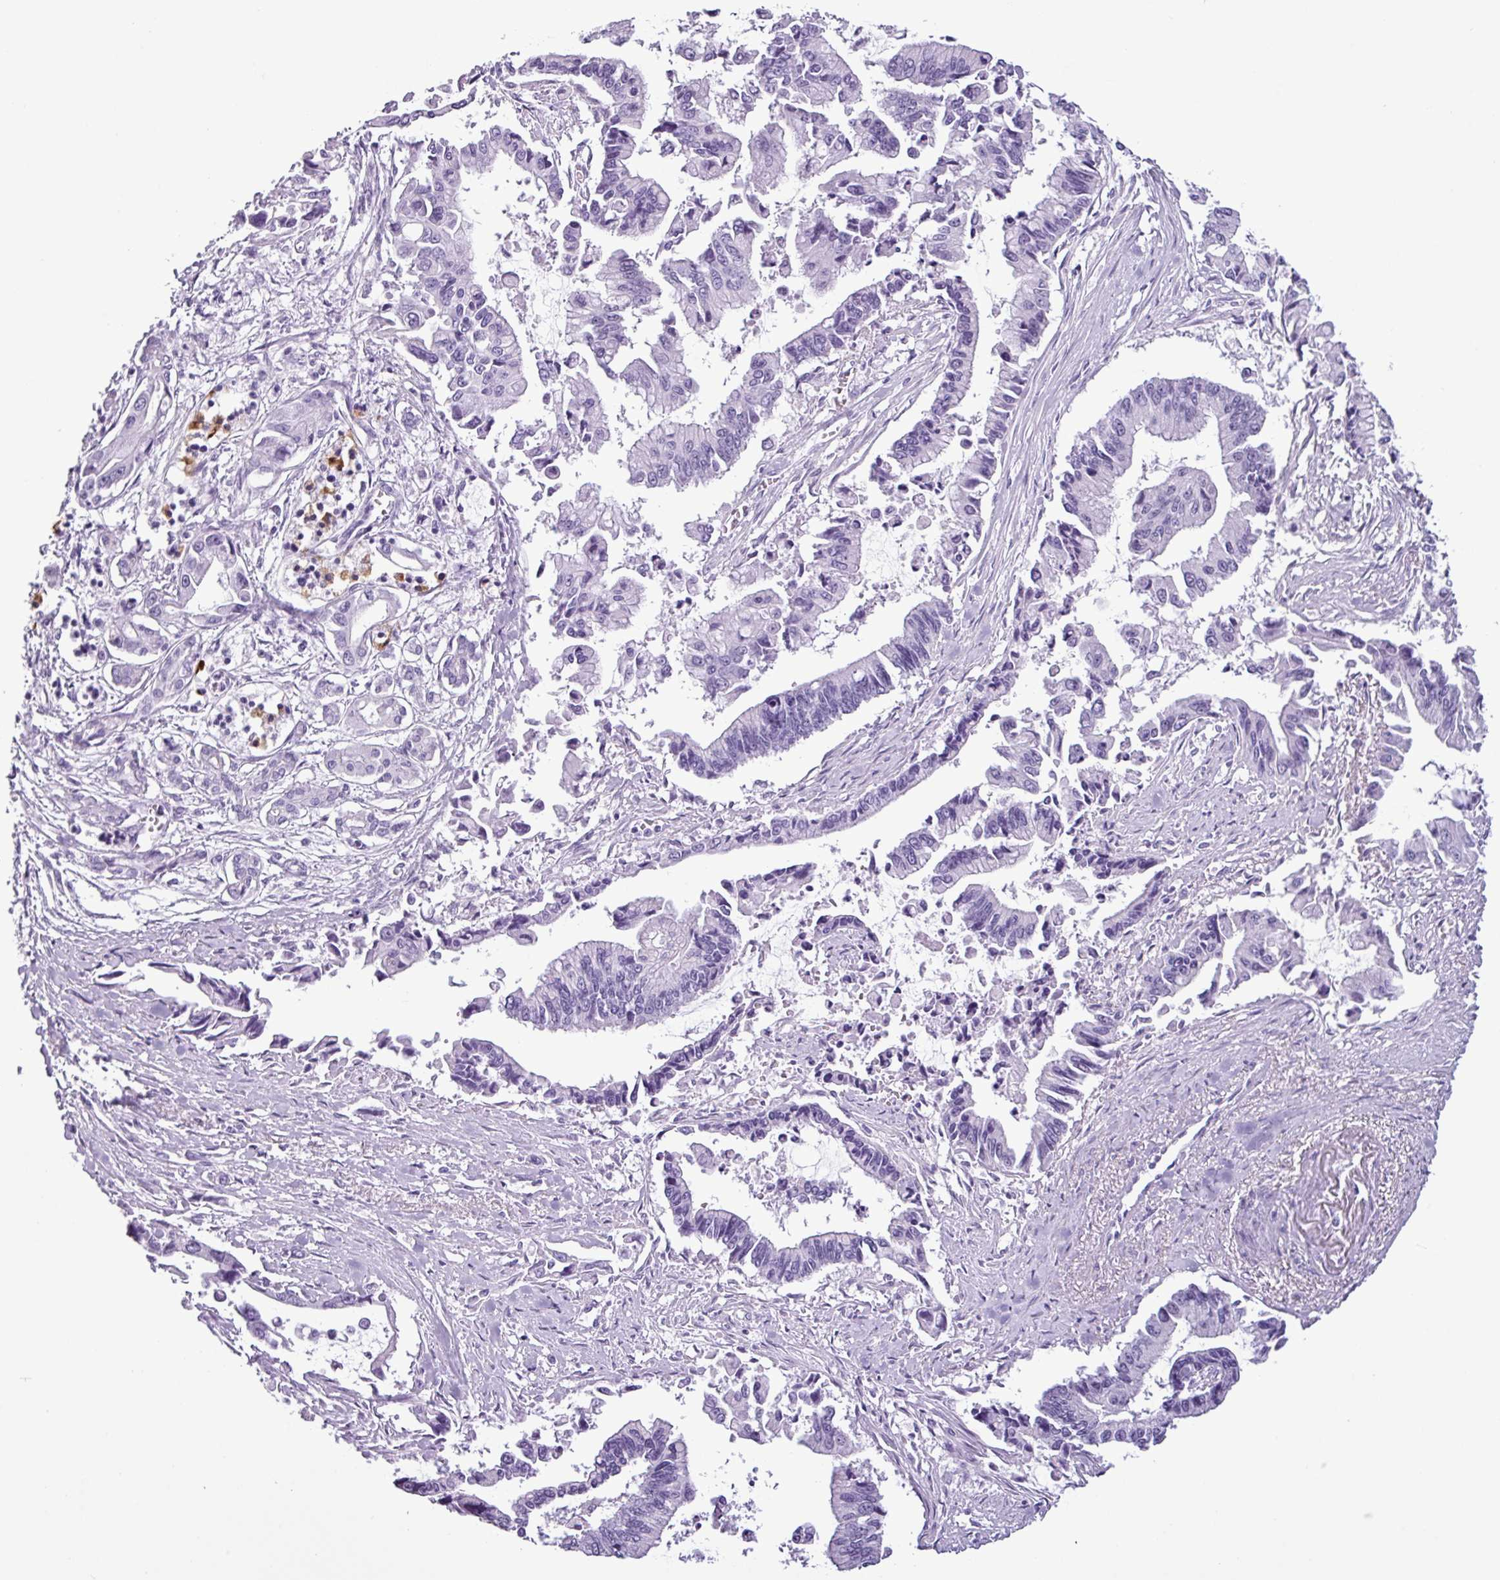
{"staining": {"intensity": "negative", "quantity": "none", "location": "none"}, "tissue": "pancreatic cancer", "cell_type": "Tumor cells", "image_type": "cancer", "snomed": [{"axis": "morphology", "description": "Adenocarcinoma, NOS"}, {"axis": "topography", "description": "Pancreas"}], "caption": "Image shows no protein expression in tumor cells of adenocarcinoma (pancreatic) tissue. (Brightfield microscopy of DAB (3,3'-diaminobenzidine) immunohistochemistry (IHC) at high magnification).", "gene": "SCT", "patient": {"sex": "male", "age": 84}}